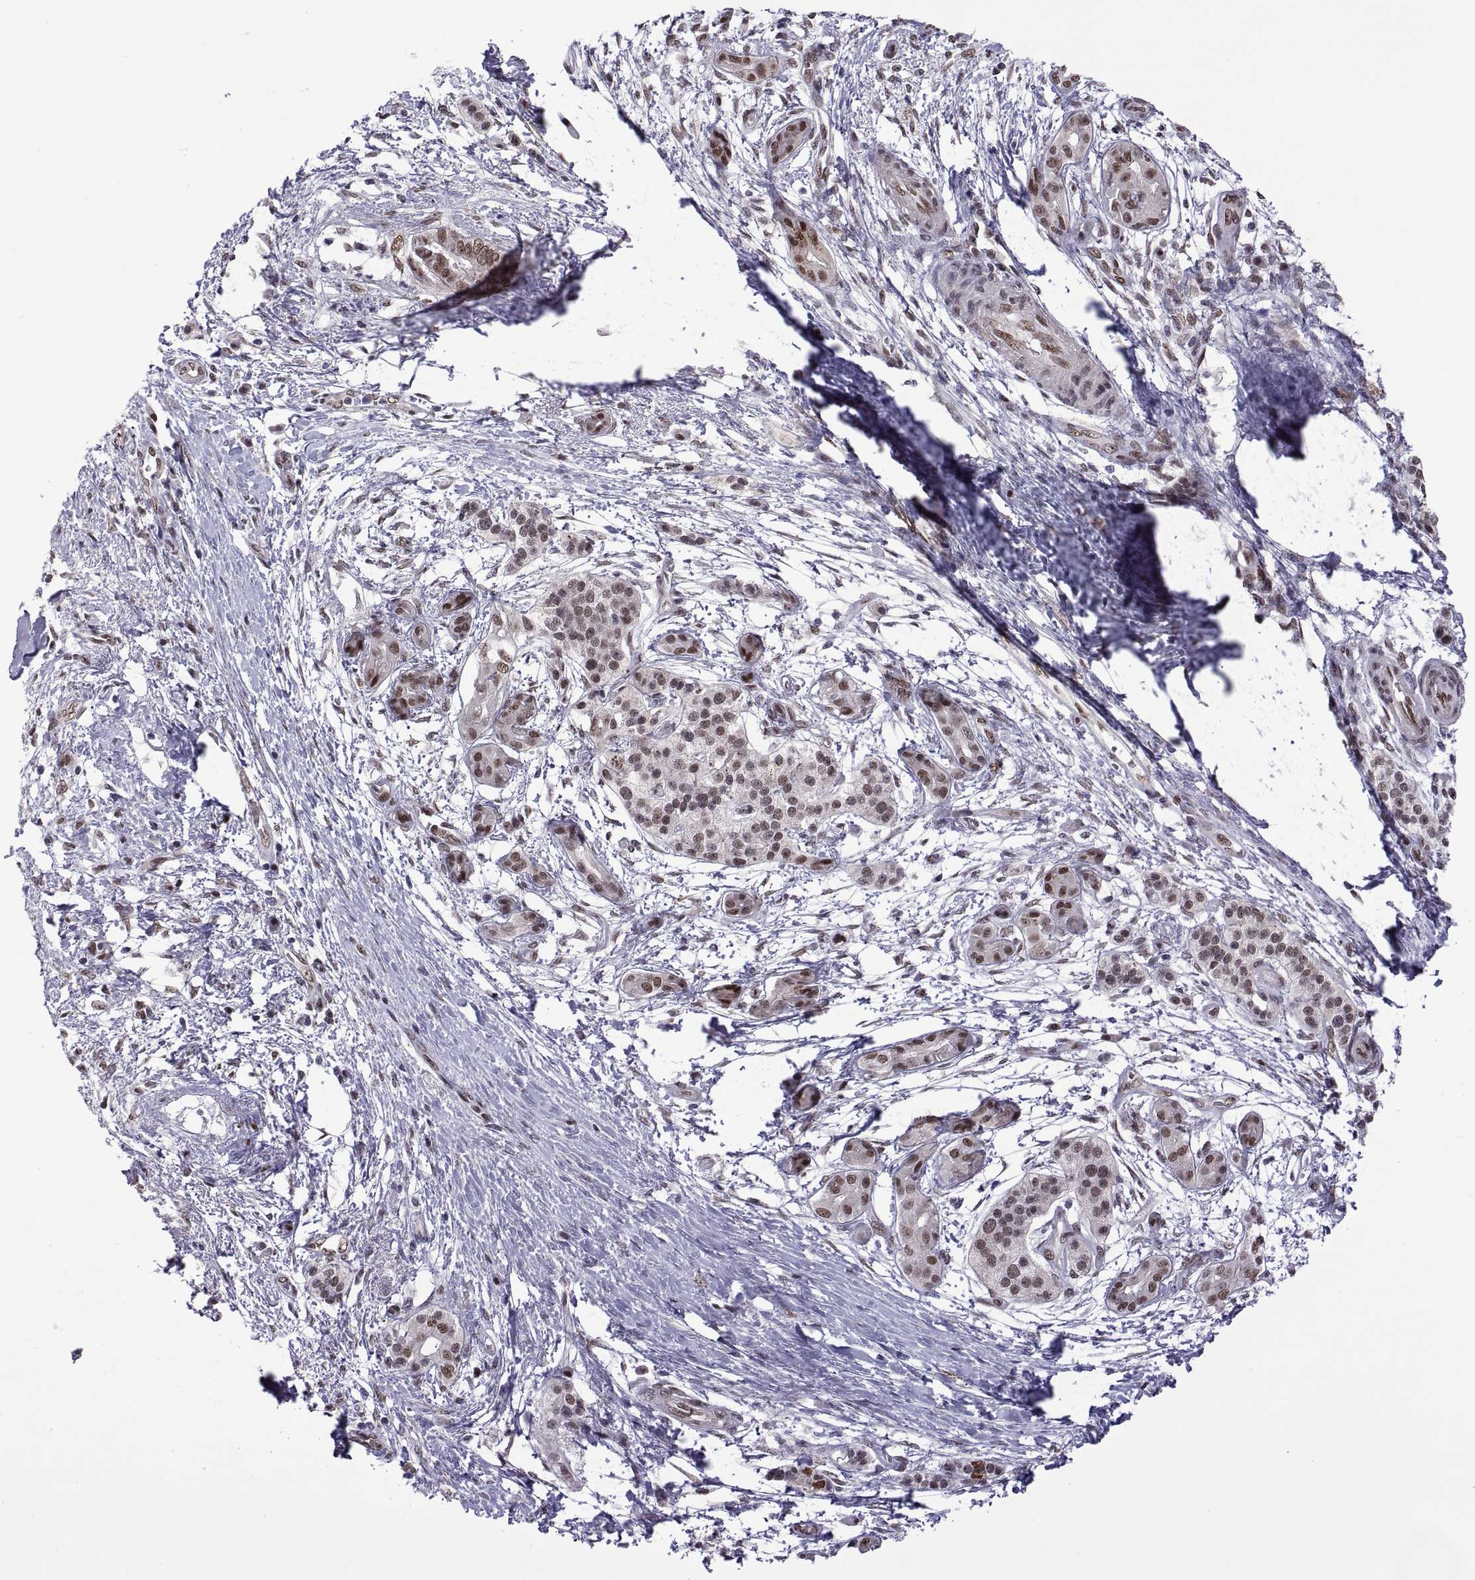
{"staining": {"intensity": "weak", "quantity": "25%-75%", "location": "nuclear"}, "tissue": "pancreatic cancer", "cell_type": "Tumor cells", "image_type": "cancer", "snomed": [{"axis": "morphology", "description": "Adenocarcinoma, NOS"}, {"axis": "topography", "description": "Pancreas"}], "caption": "The photomicrograph reveals immunohistochemical staining of adenocarcinoma (pancreatic). There is weak nuclear positivity is present in about 25%-75% of tumor cells.", "gene": "NR4A1", "patient": {"sex": "female", "age": 72}}